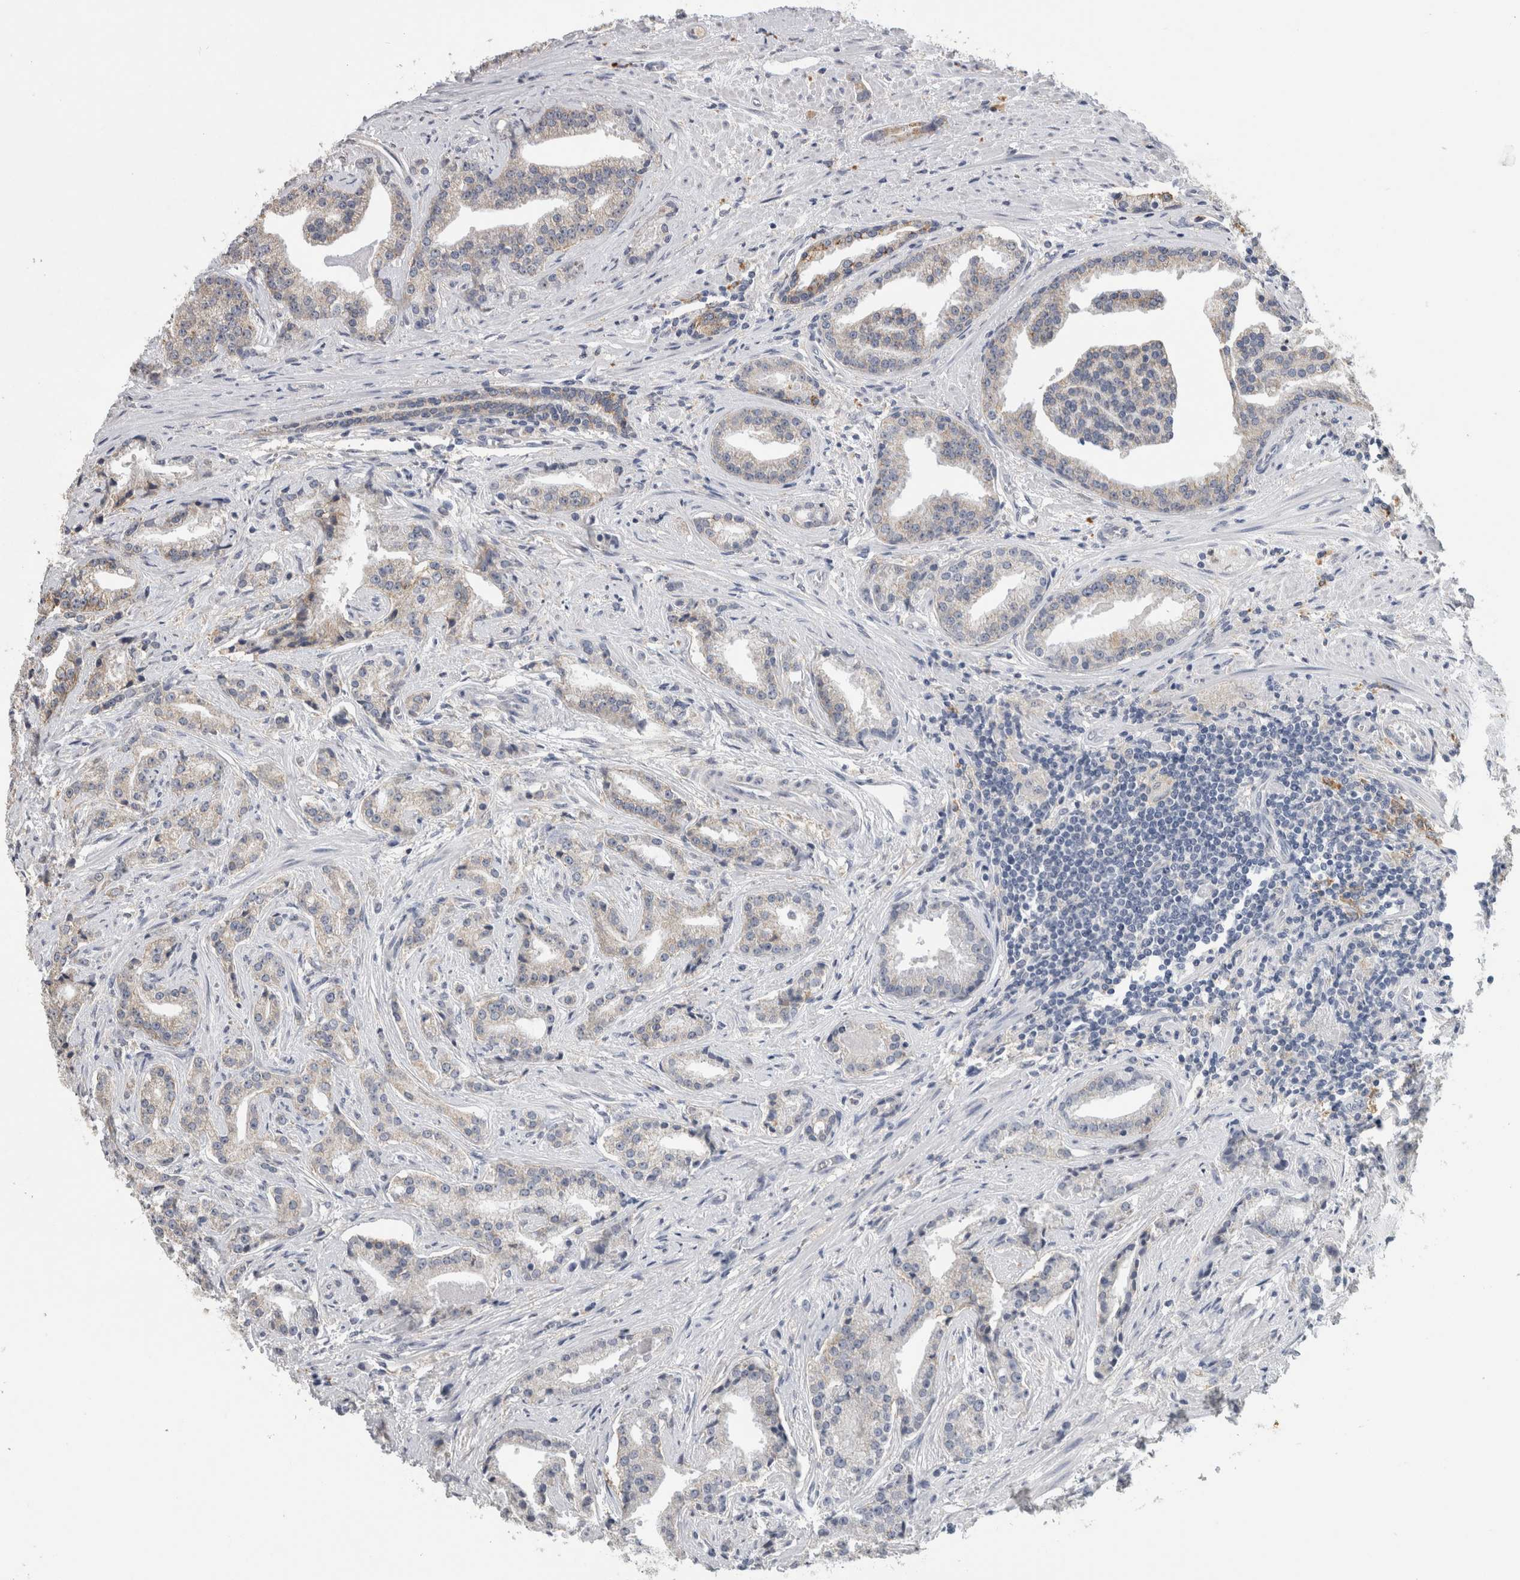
{"staining": {"intensity": "negative", "quantity": "none", "location": "none"}, "tissue": "prostate cancer", "cell_type": "Tumor cells", "image_type": "cancer", "snomed": [{"axis": "morphology", "description": "Adenocarcinoma, Low grade"}, {"axis": "topography", "description": "Prostate"}], "caption": "Tumor cells are negative for protein expression in human prostate adenocarcinoma (low-grade). (DAB (3,3'-diaminobenzidine) immunohistochemistry (IHC) with hematoxylin counter stain).", "gene": "CNTFR", "patient": {"sex": "male", "age": 67}}